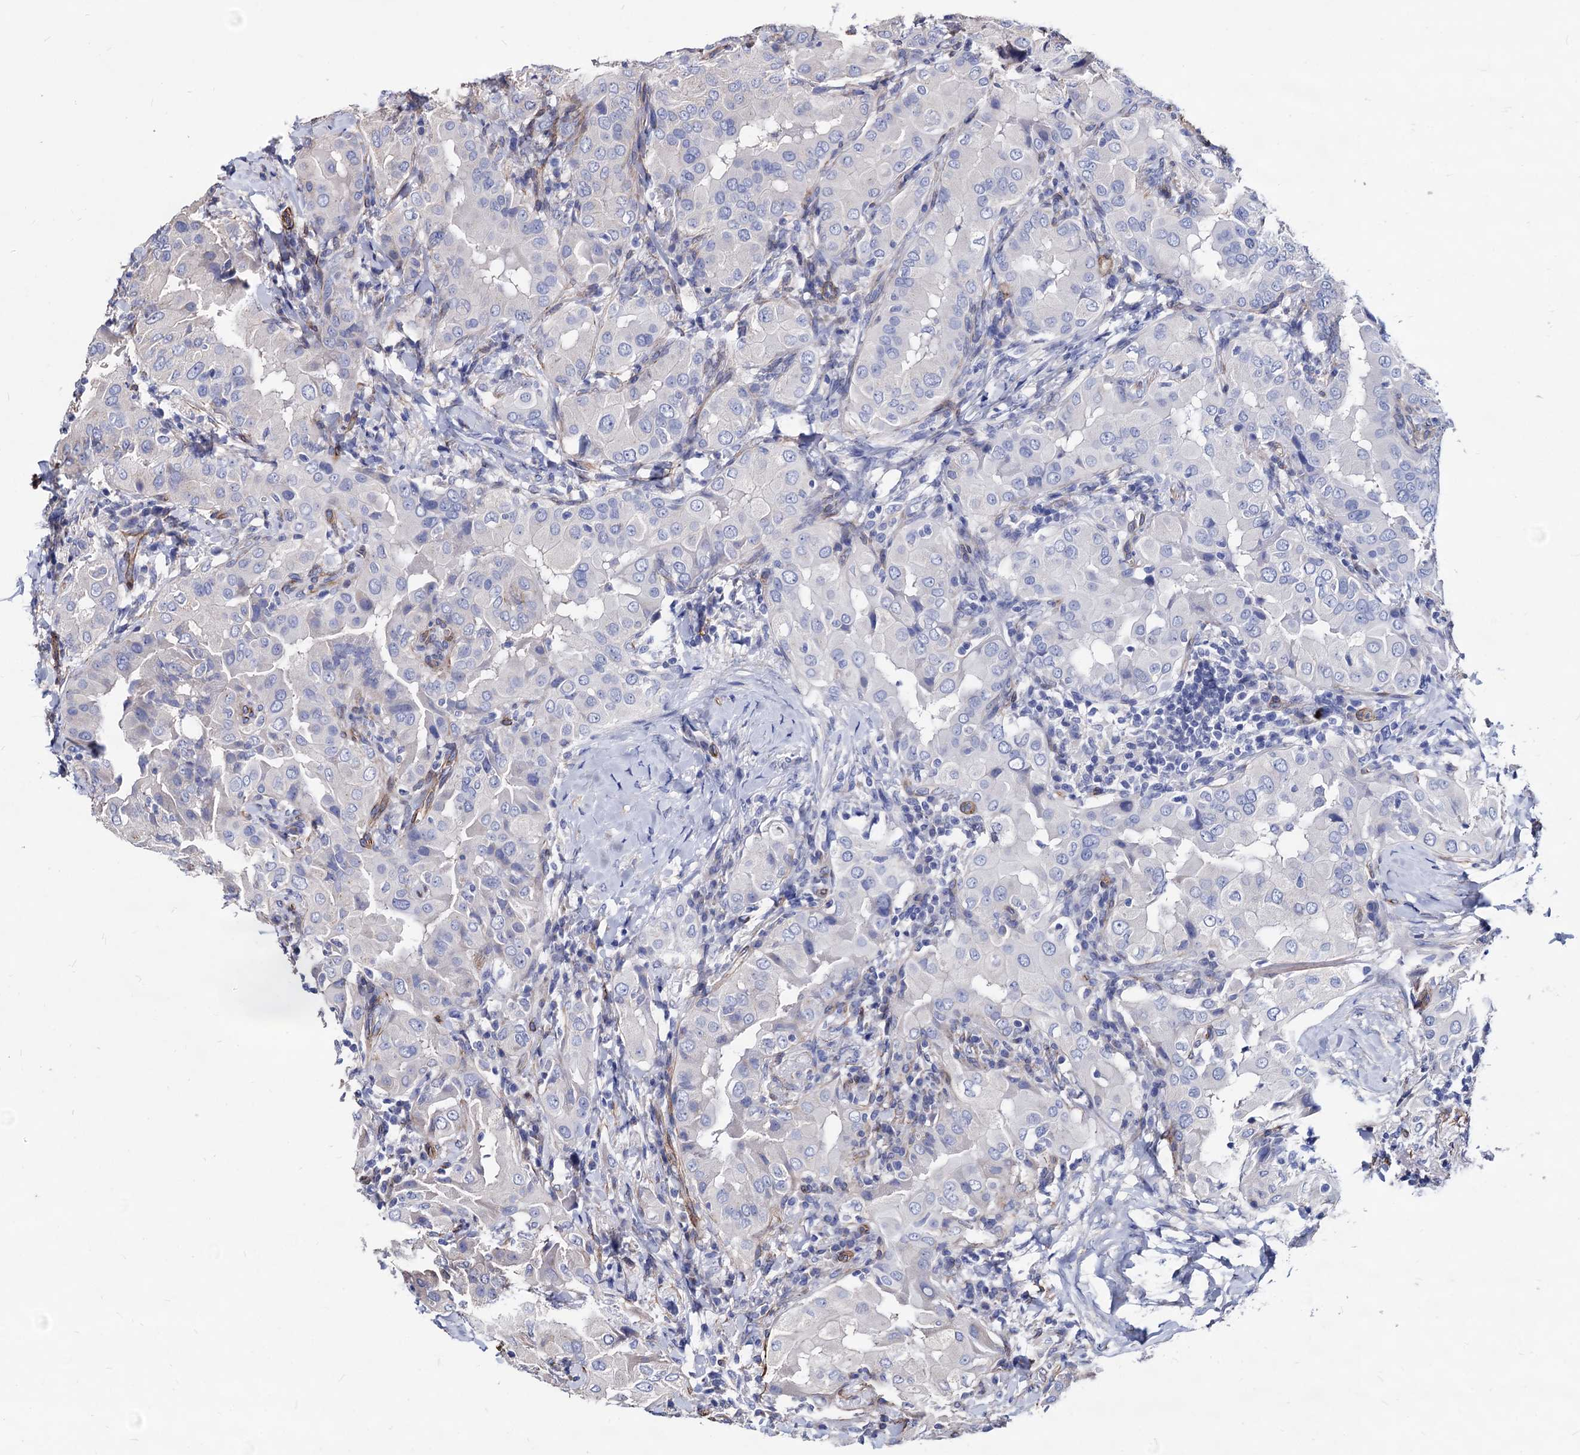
{"staining": {"intensity": "weak", "quantity": "<25%", "location": "cytoplasmic/membranous"}, "tissue": "thyroid cancer", "cell_type": "Tumor cells", "image_type": "cancer", "snomed": [{"axis": "morphology", "description": "Papillary adenocarcinoma, NOS"}, {"axis": "topography", "description": "Thyroid gland"}], "caption": "High magnification brightfield microscopy of papillary adenocarcinoma (thyroid) stained with DAB (brown) and counterstained with hematoxylin (blue): tumor cells show no significant expression.", "gene": "WDR11", "patient": {"sex": "male", "age": 33}}